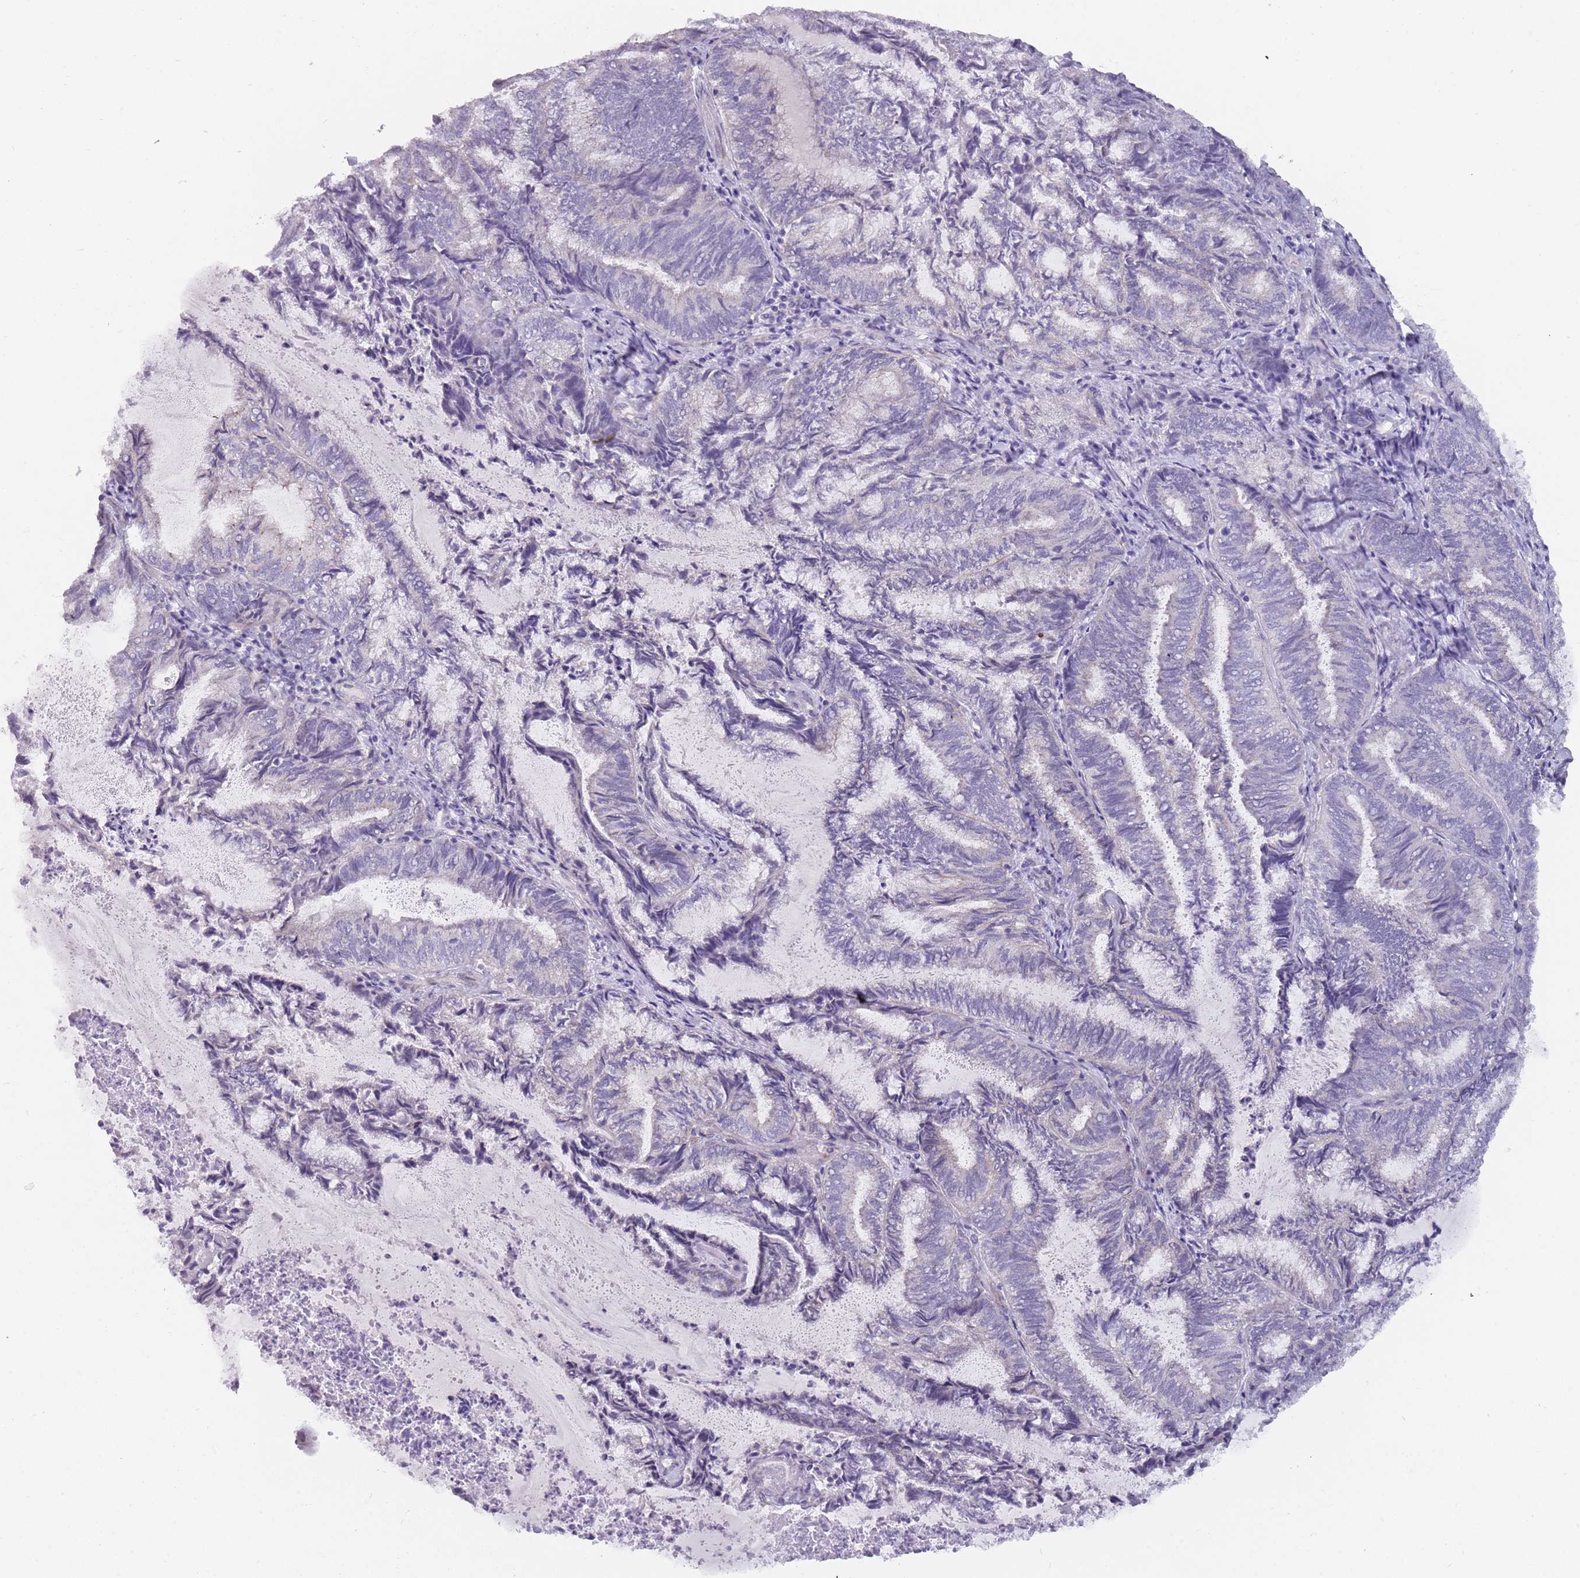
{"staining": {"intensity": "negative", "quantity": "none", "location": "none"}, "tissue": "endometrial cancer", "cell_type": "Tumor cells", "image_type": "cancer", "snomed": [{"axis": "morphology", "description": "Adenocarcinoma, NOS"}, {"axis": "topography", "description": "Endometrium"}], "caption": "An immunohistochemistry photomicrograph of endometrial cancer (adenocarcinoma) is shown. There is no staining in tumor cells of endometrial cancer (adenocarcinoma).", "gene": "DDX4", "patient": {"sex": "female", "age": 80}}